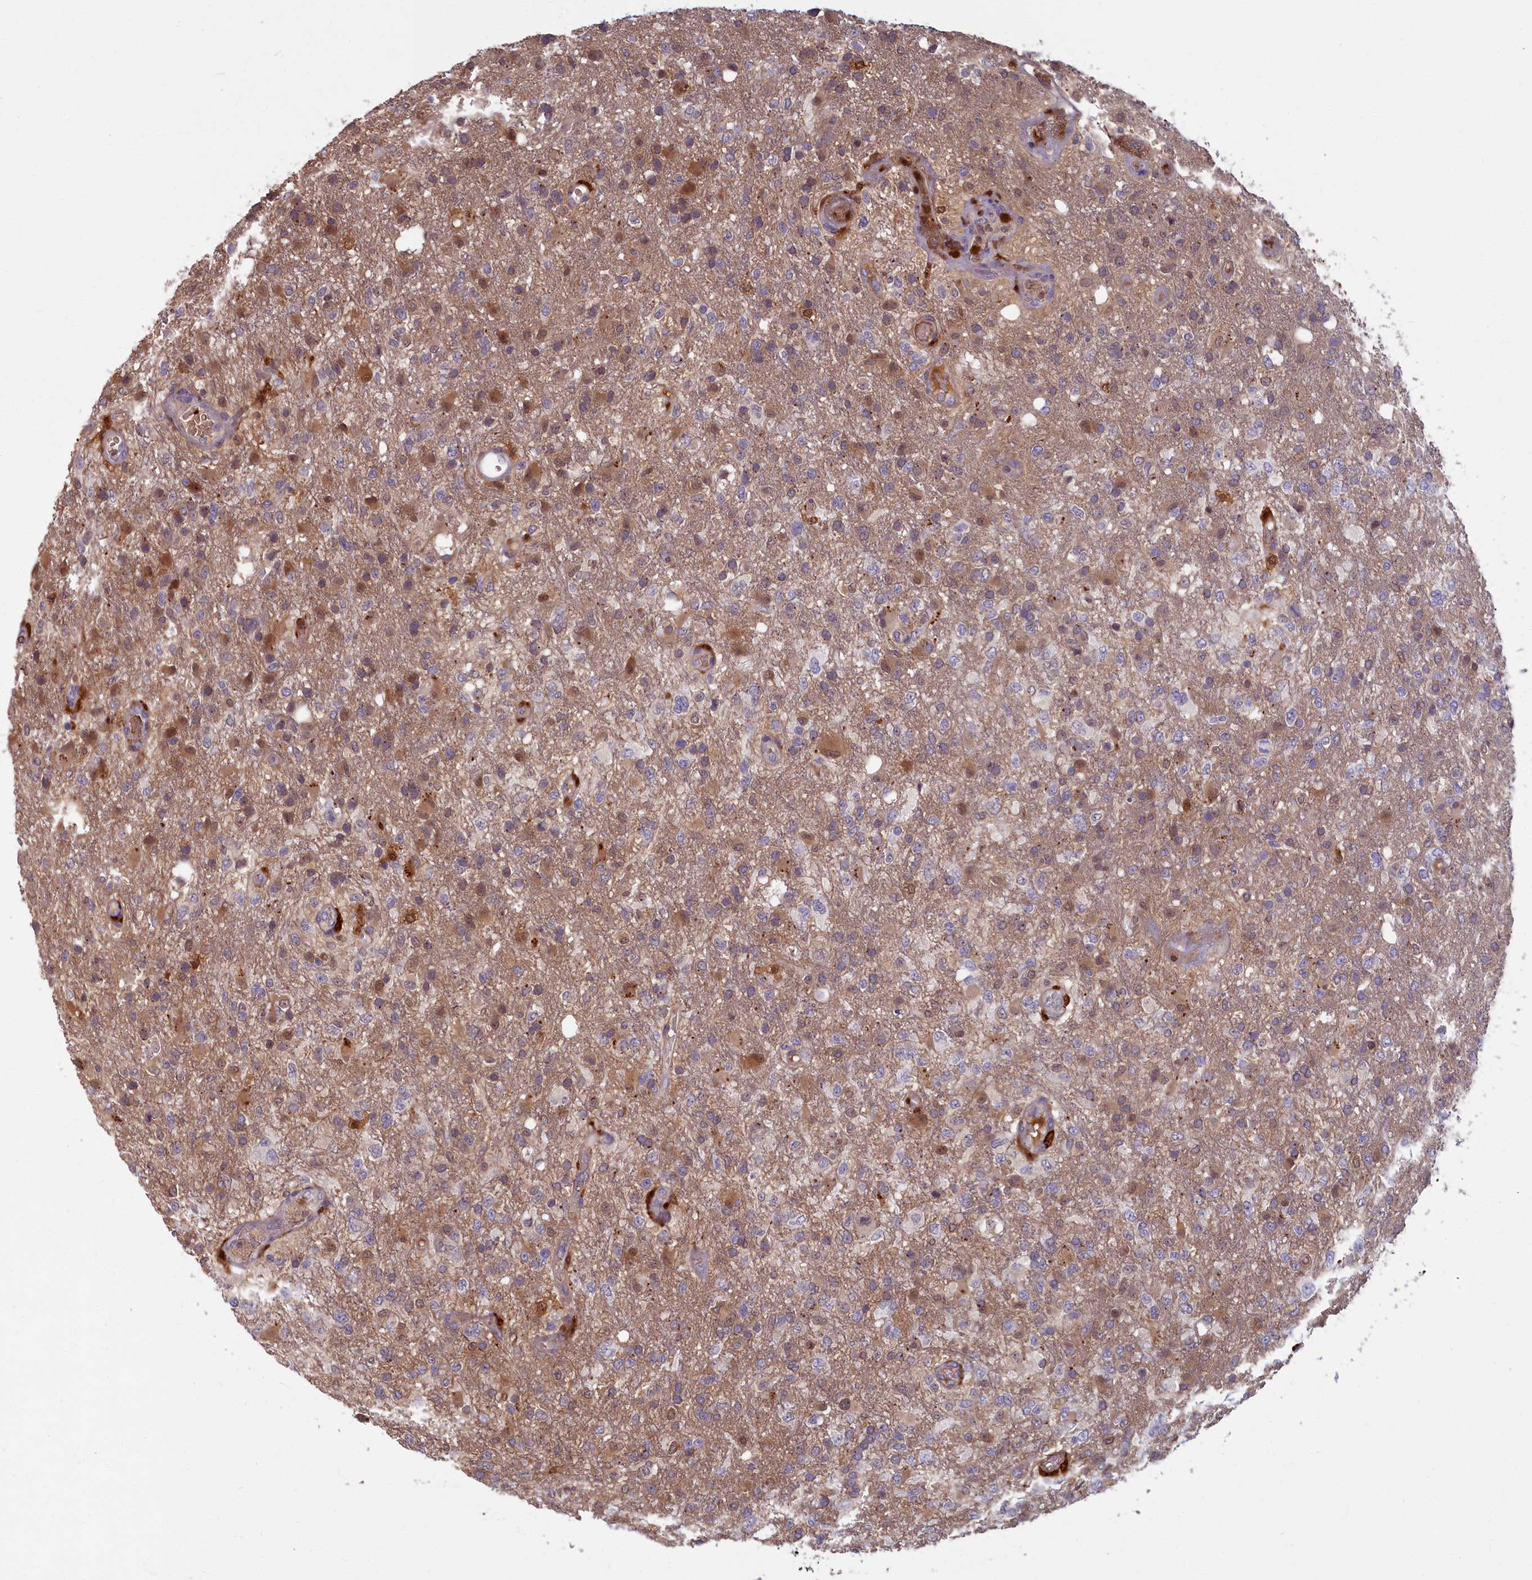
{"staining": {"intensity": "moderate", "quantity": "<25%", "location": "cytoplasmic/membranous"}, "tissue": "glioma", "cell_type": "Tumor cells", "image_type": "cancer", "snomed": [{"axis": "morphology", "description": "Glioma, malignant, High grade"}, {"axis": "topography", "description": "Brain"}], "caption": "About <25% of tumor cells in human malignant high-grade glioma reveal moderate cytoplasmic/membranous protein positivity as visualized by brown immunohistochemical staining.", "gene": "BLVRB", "patient": {"sex": "female", "age": 74}}